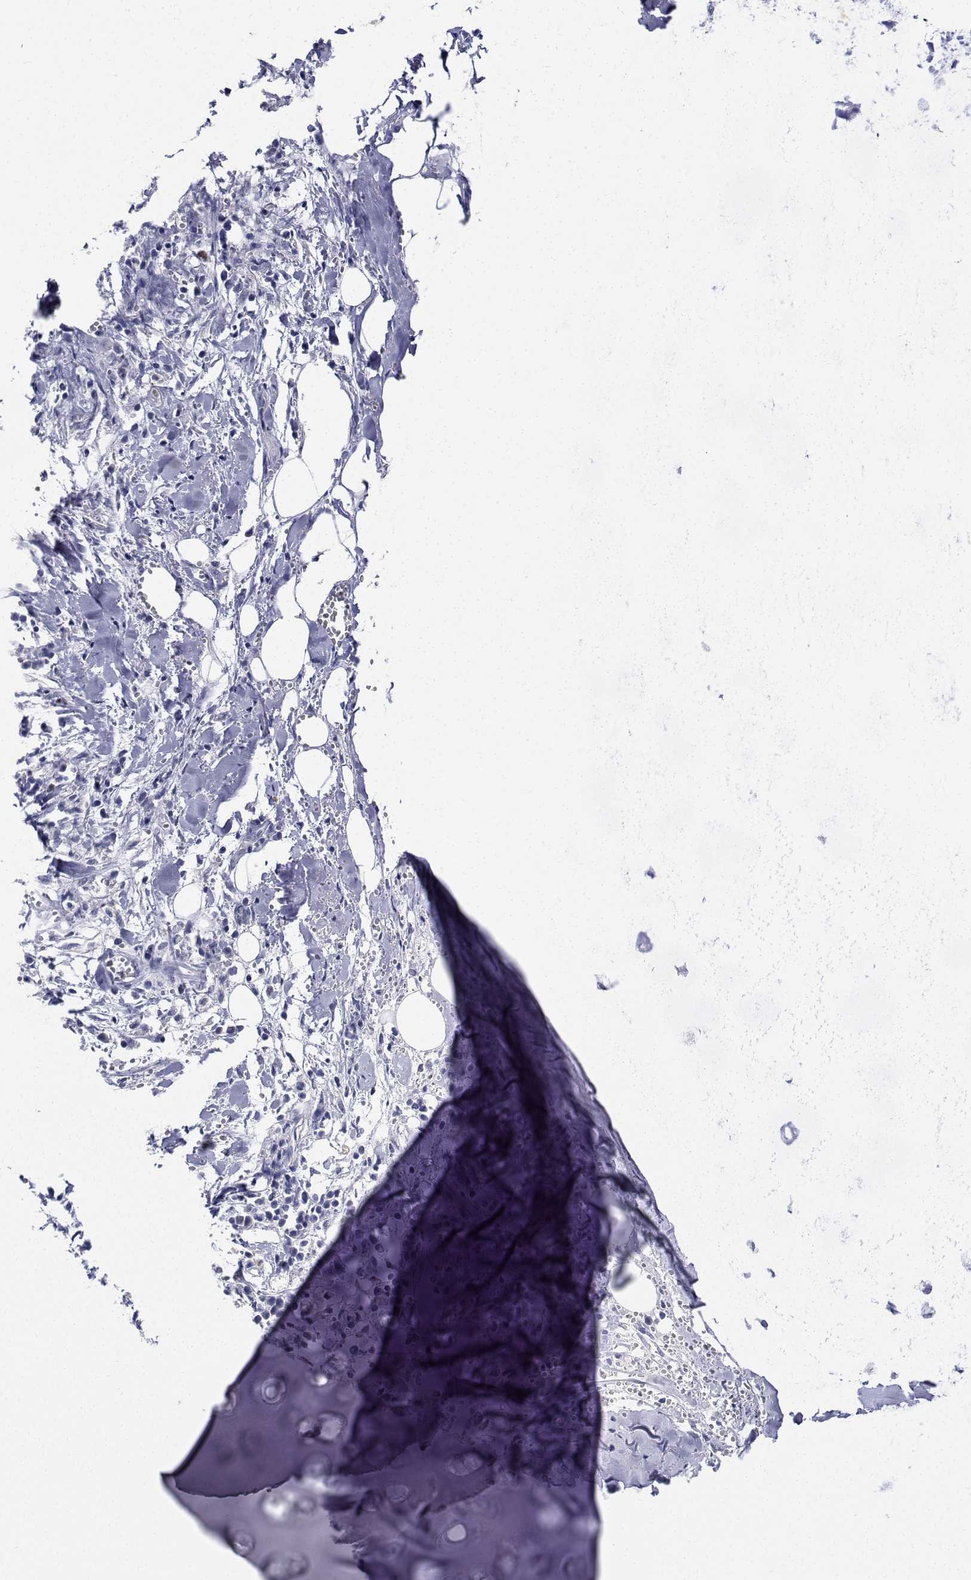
{"staining": {"intensity": "negative", "quantity": "none", "location": "none"}, "tissue": "adipose tissue", "cell_type": "Adipocytes", "image_type": "normal", "snomed": [{"axis": "morphology", "description": "Normal tissue, NOS"}, {"axis": "morphology", "description": "Squamous cell carcinoma, NOS"}, {"axis": "topography", "description": "Cartilage tissue"}, {"axis": "topography", "description": "Bronchus"}, {"axis": "topography", "description": "Lung"}], "caption": "Adipocytes show no significant positivity in unremarkable adipose tissue. (DAB IHC, high magnification).", "gene": "PLXNA4", "patient": {"sex": "male", "age": 66}}